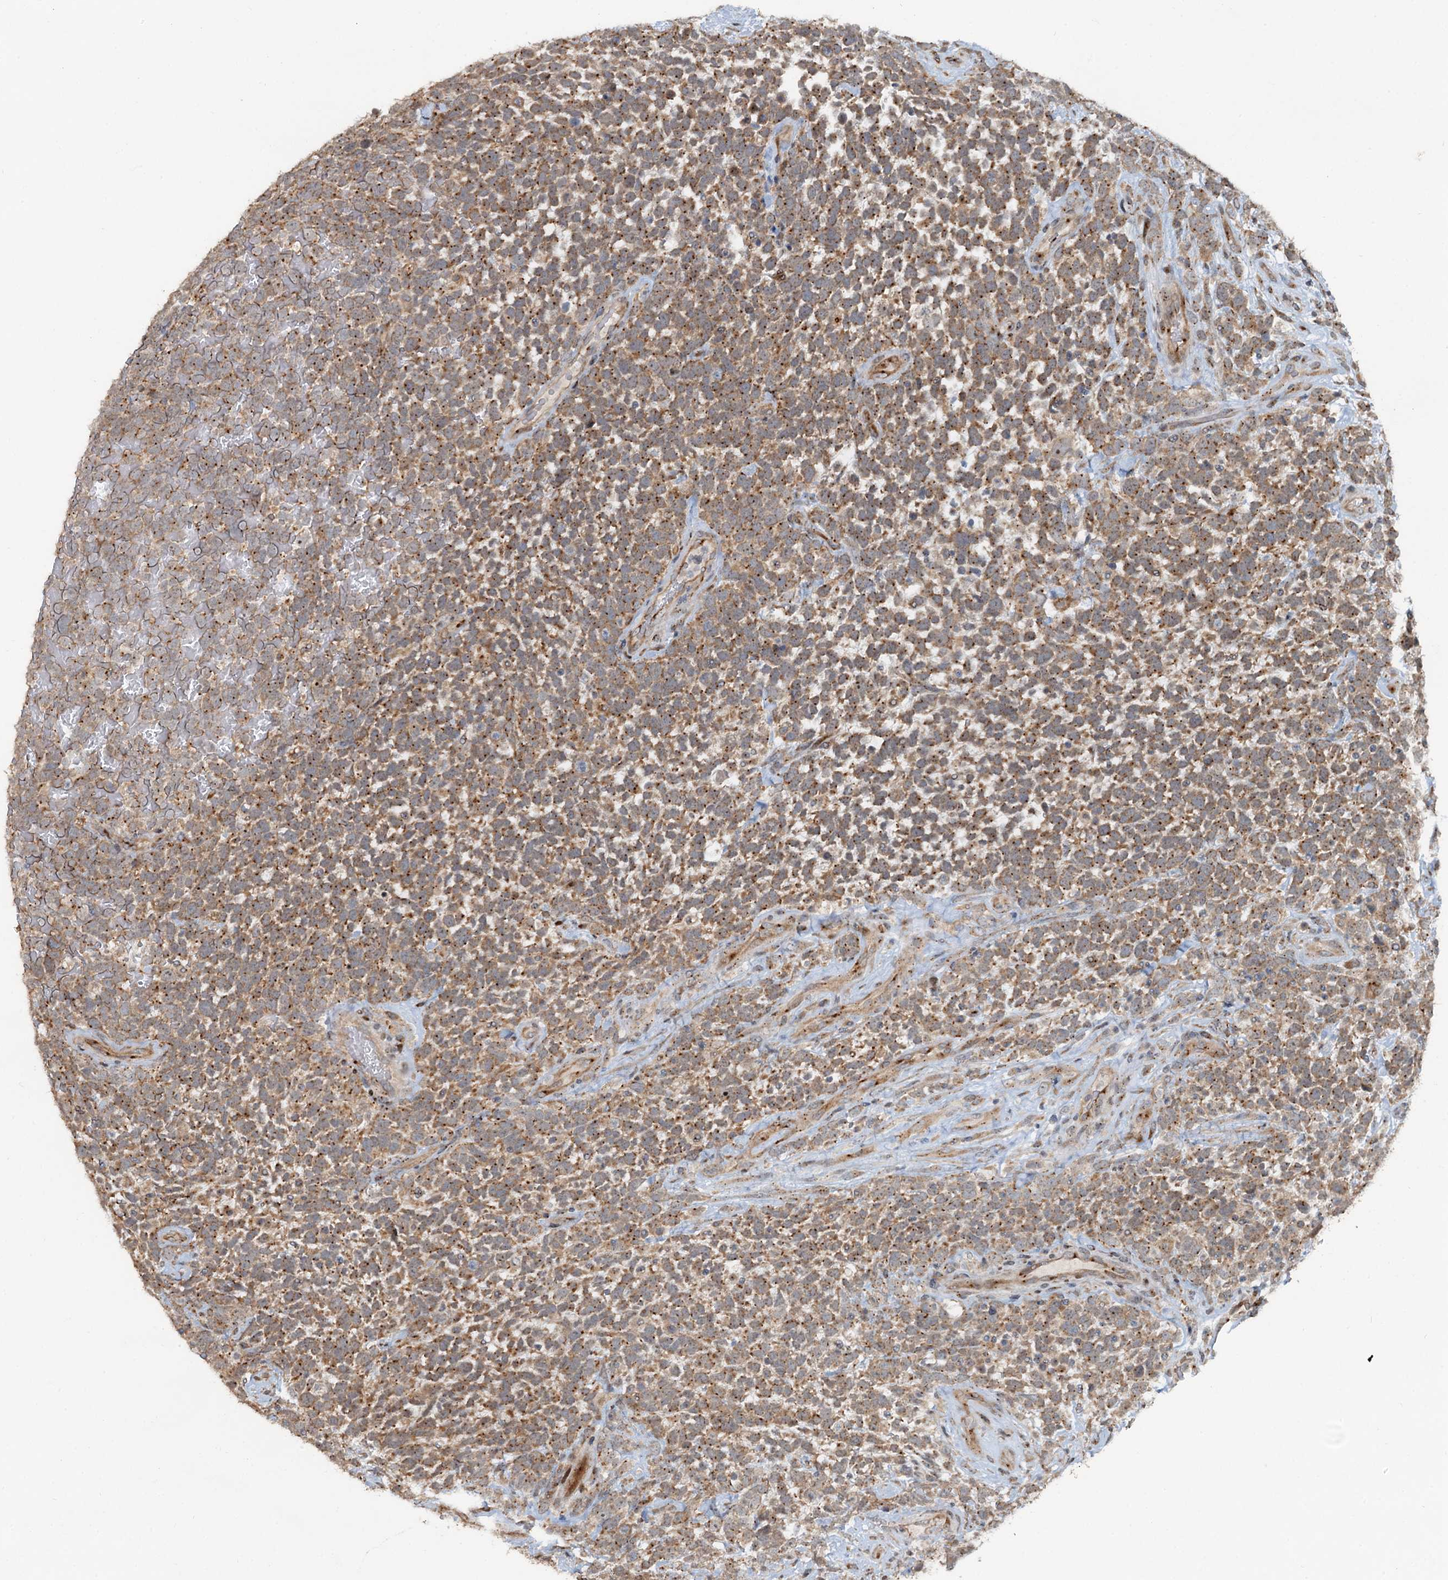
{"staining": {"intensity": "moderate", "quantity": ">75%", "location": "cytoplasmic/membranous"}, "tissue": "urothelial cancer", "cell_type": "Tumor cells", "image_type": "cancer", "snomed": [{"axis": "morphology", "description": "Urothelial carcinoma, High grade"}, {"axis": "topography", "description": "Urinary bladder"}], "caption": "Tumor cells demonstrate medium levels of moderate cytoplasmic/membranous positivity in approximately >75% of cells in urothelial cancer.", "gene": "CEP68", "patient": {"sex": "female", "age": 82}}